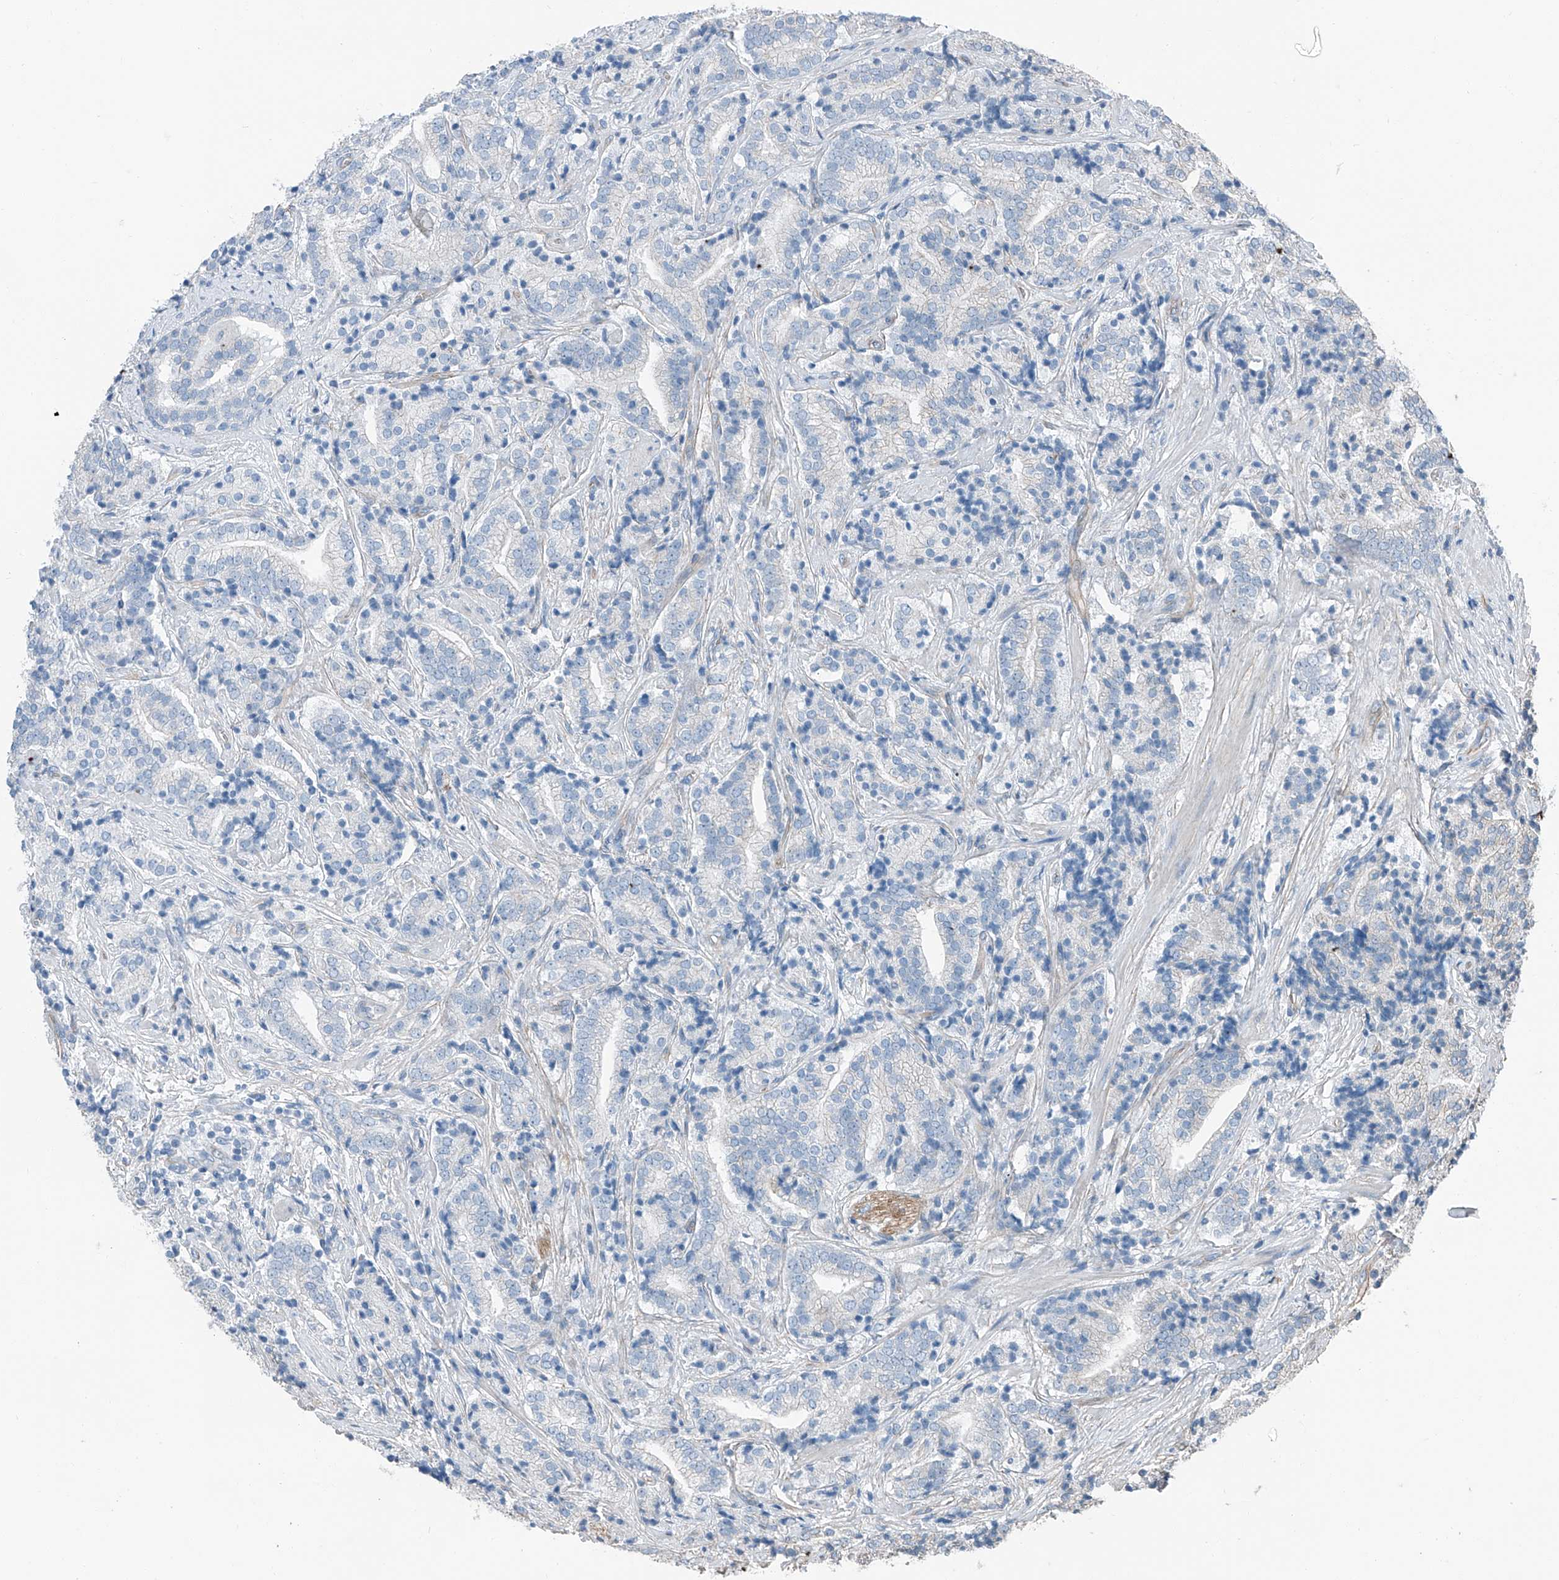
{"staining": {"intensity": "negative", "quantity": "none", "location": "none"}, "tissue": "prostate cancer", "cell_type": "Tumor cells", "image_type": "cancer", "snomed": [{"axis": "morphology", "description": "Adenocarcinoma, High grade"}, {"axis": "topography", "description": "Prostate"}], "caption": "Image shows no significant protein positivity in tumor cells of prostate high-grade adenocarcinoma.", "gene": "THEMIS2", "patient": {"sex": "male", "age": 57}}